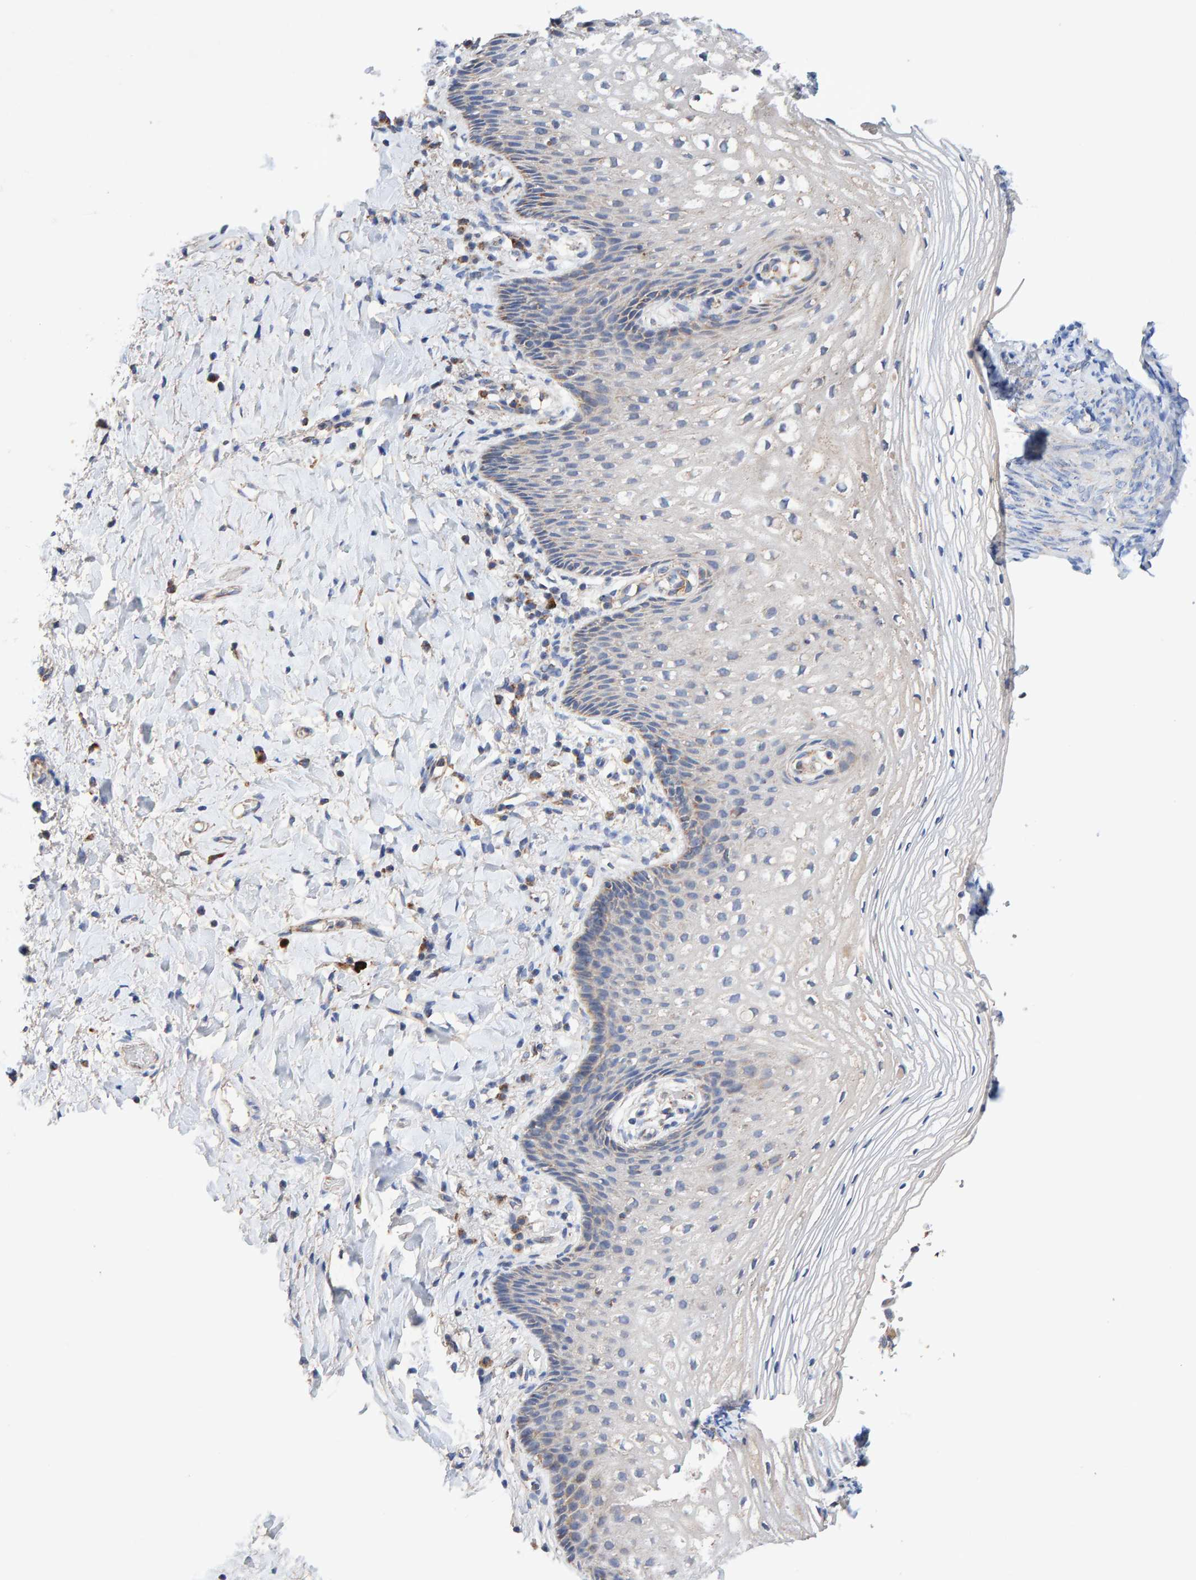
{"staining": {"intensity": "negative", "quantity": "none", "location": "none"}, "tissue": "vagina", "cell_type": "Squamous epithelial cells", "image_type": "normal", "snomed": [{"axis": "morphology", "description": "Normal tissue, NOS"}, {"axis": "topography", "description": "Vagina"}], "caption": "Squamous epithelial cells show no significant staining in unremarkable vagina. (DAB (3,3'-diaminobenzidine) immunohistochemistry, high magnification).", "gene": "EFR3A", "patient": {"sex": "female", "age": 60}}